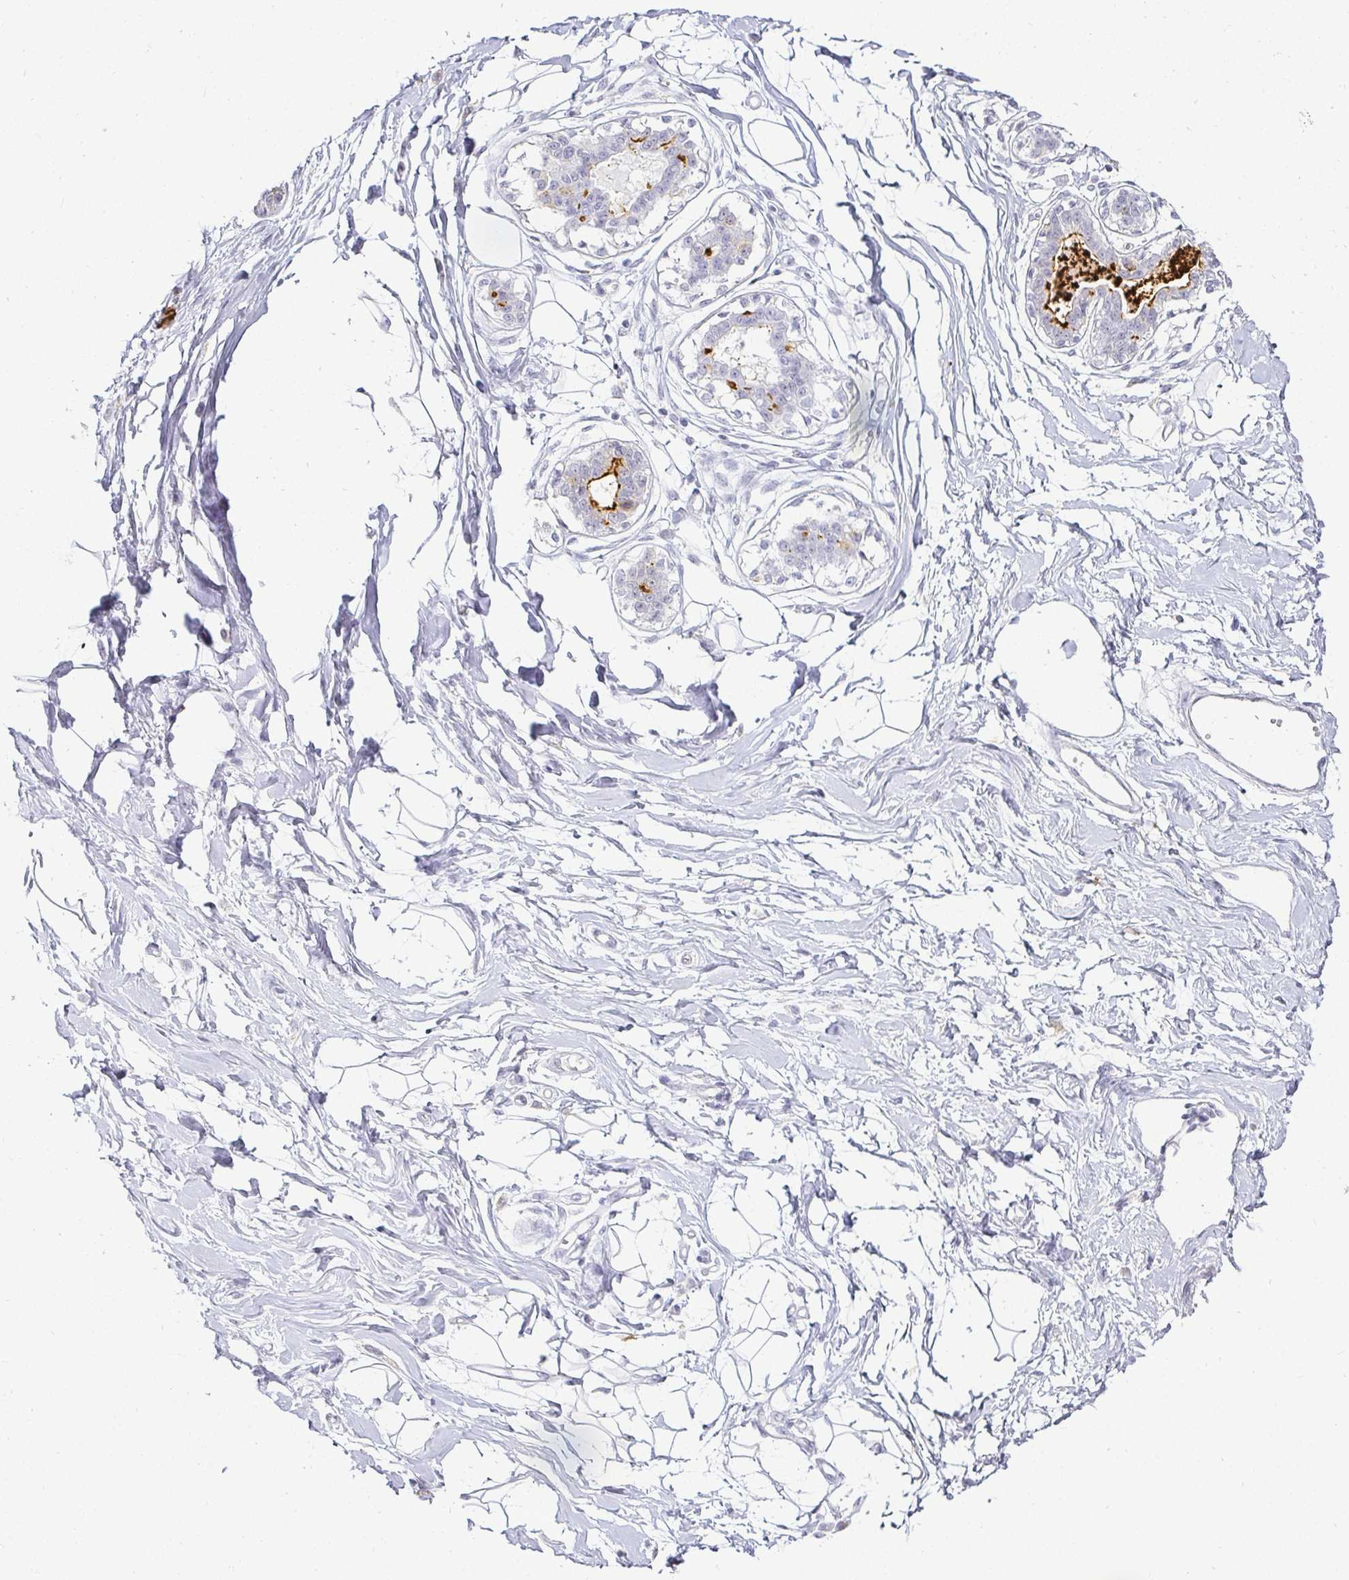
{"staining": {"intensity": "negative", "quantity": "none", "location": "none"}, "tissue": "breast", "cell_type": "Adipocytes", "image_type": "normal", "snomed": [{"axis": "morphology", "description": "Normal tissue, NOS"}, {"axis": "topography", "description": "Breast"}], "caption": "The IHC histopathology image has no significant positivity in adipocytes of breast.", "gene": "ACAN", "patient": {"sex": "female", "age": 45}}